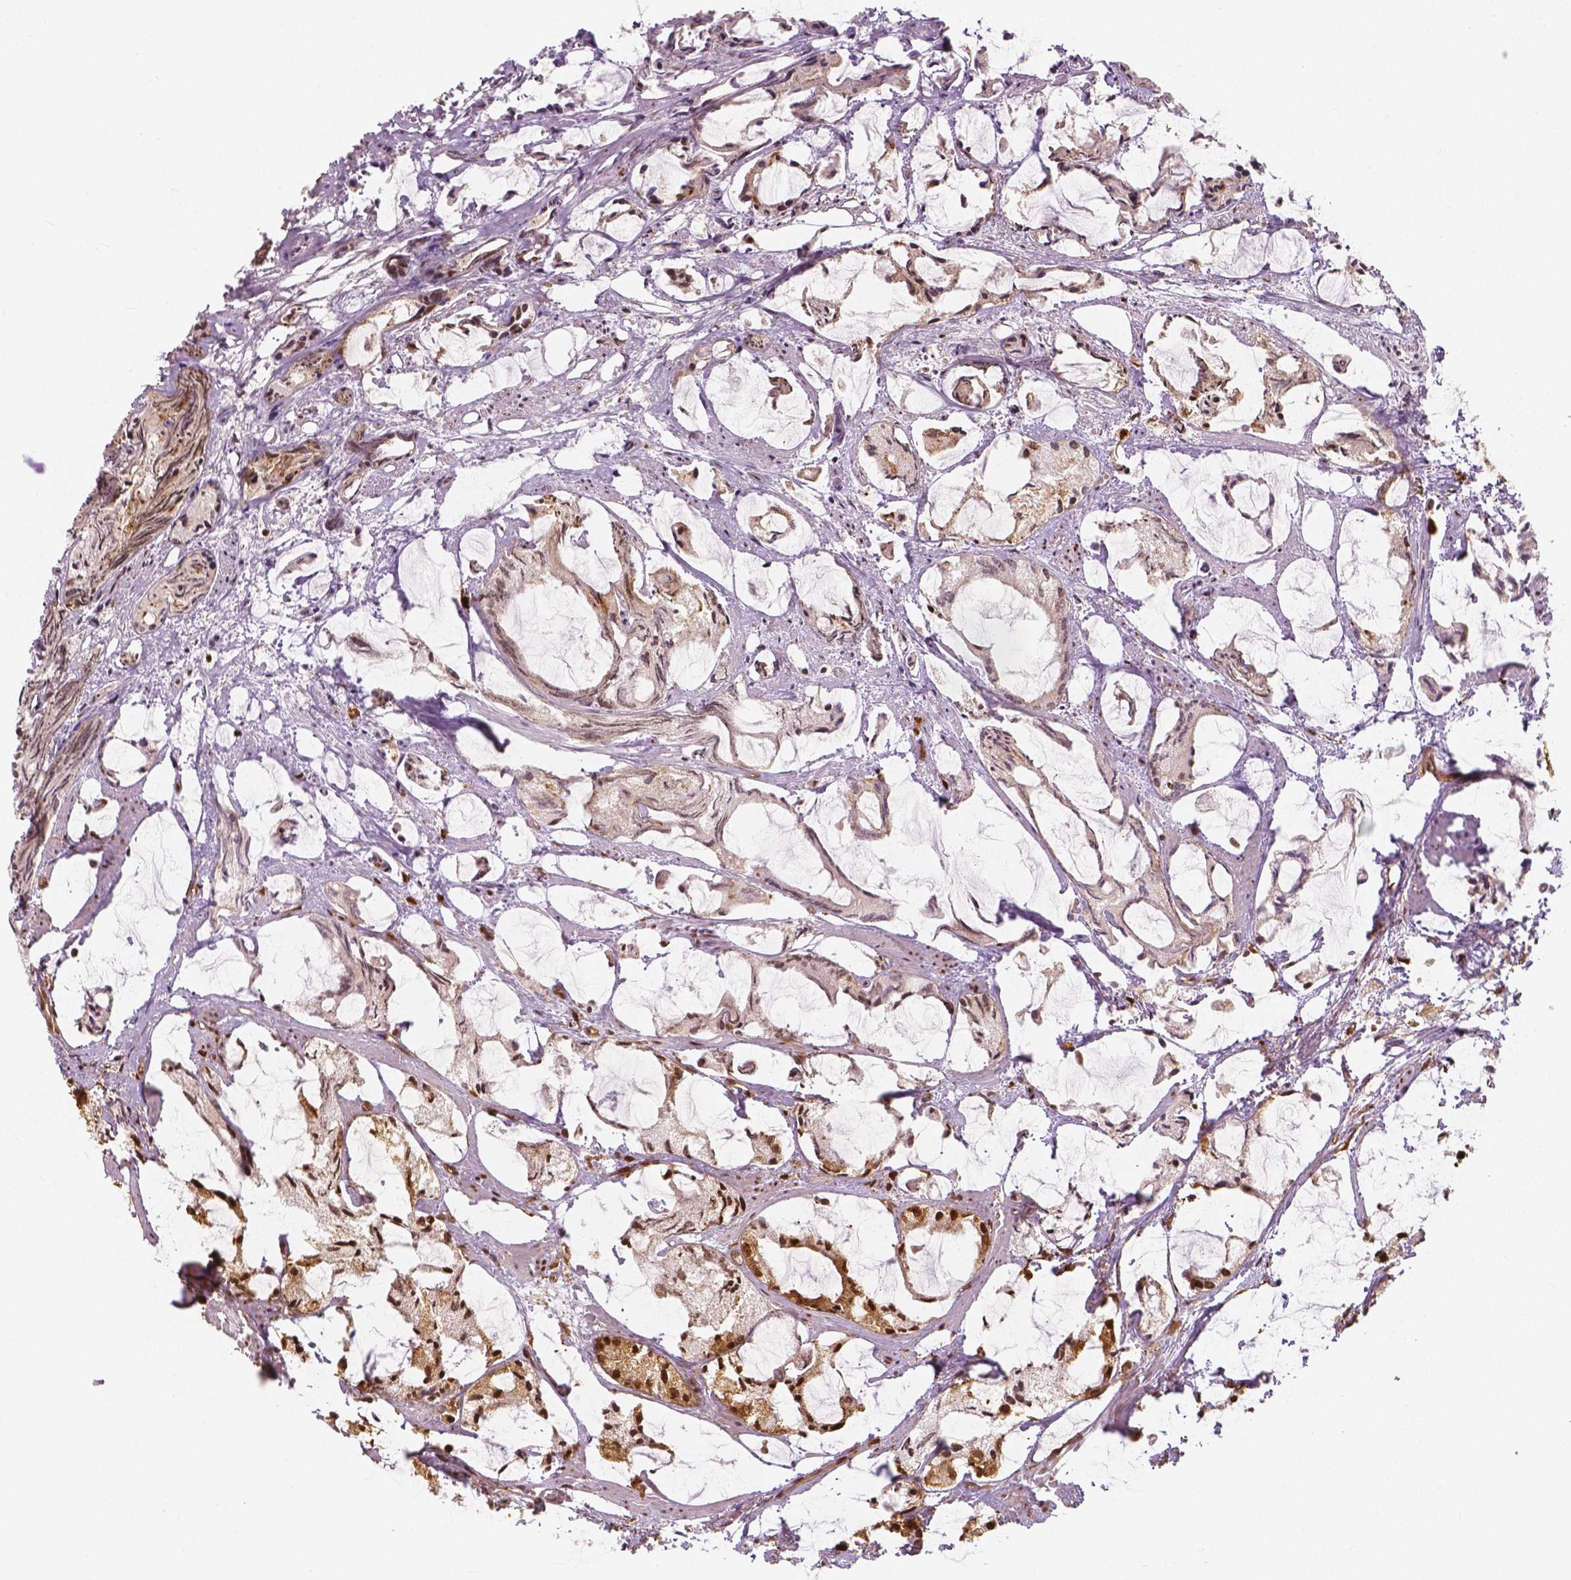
{"staining": {"intensity": "moderate", "quantity": "25%-75%", "location": "nuclear"}, "tissue": "prostate cancer", "cell_type": "Tumor cells", "image_type": "cancer", "snomed": [{"axis": "morphology", "description": "Adenocarcinoma, High grade"}, {"axis": "topography", "description": "Prostate"}], "caption": "Prostate cancer stained with immunohistochemistry displays moderate nuclear staining in approximately 25%-75% of tumor cells. (Brightfield microscopy of DAB IHC at high magnification).", "gene": "NUCKS1", "patient": {"sex": "male", "age": 85}}